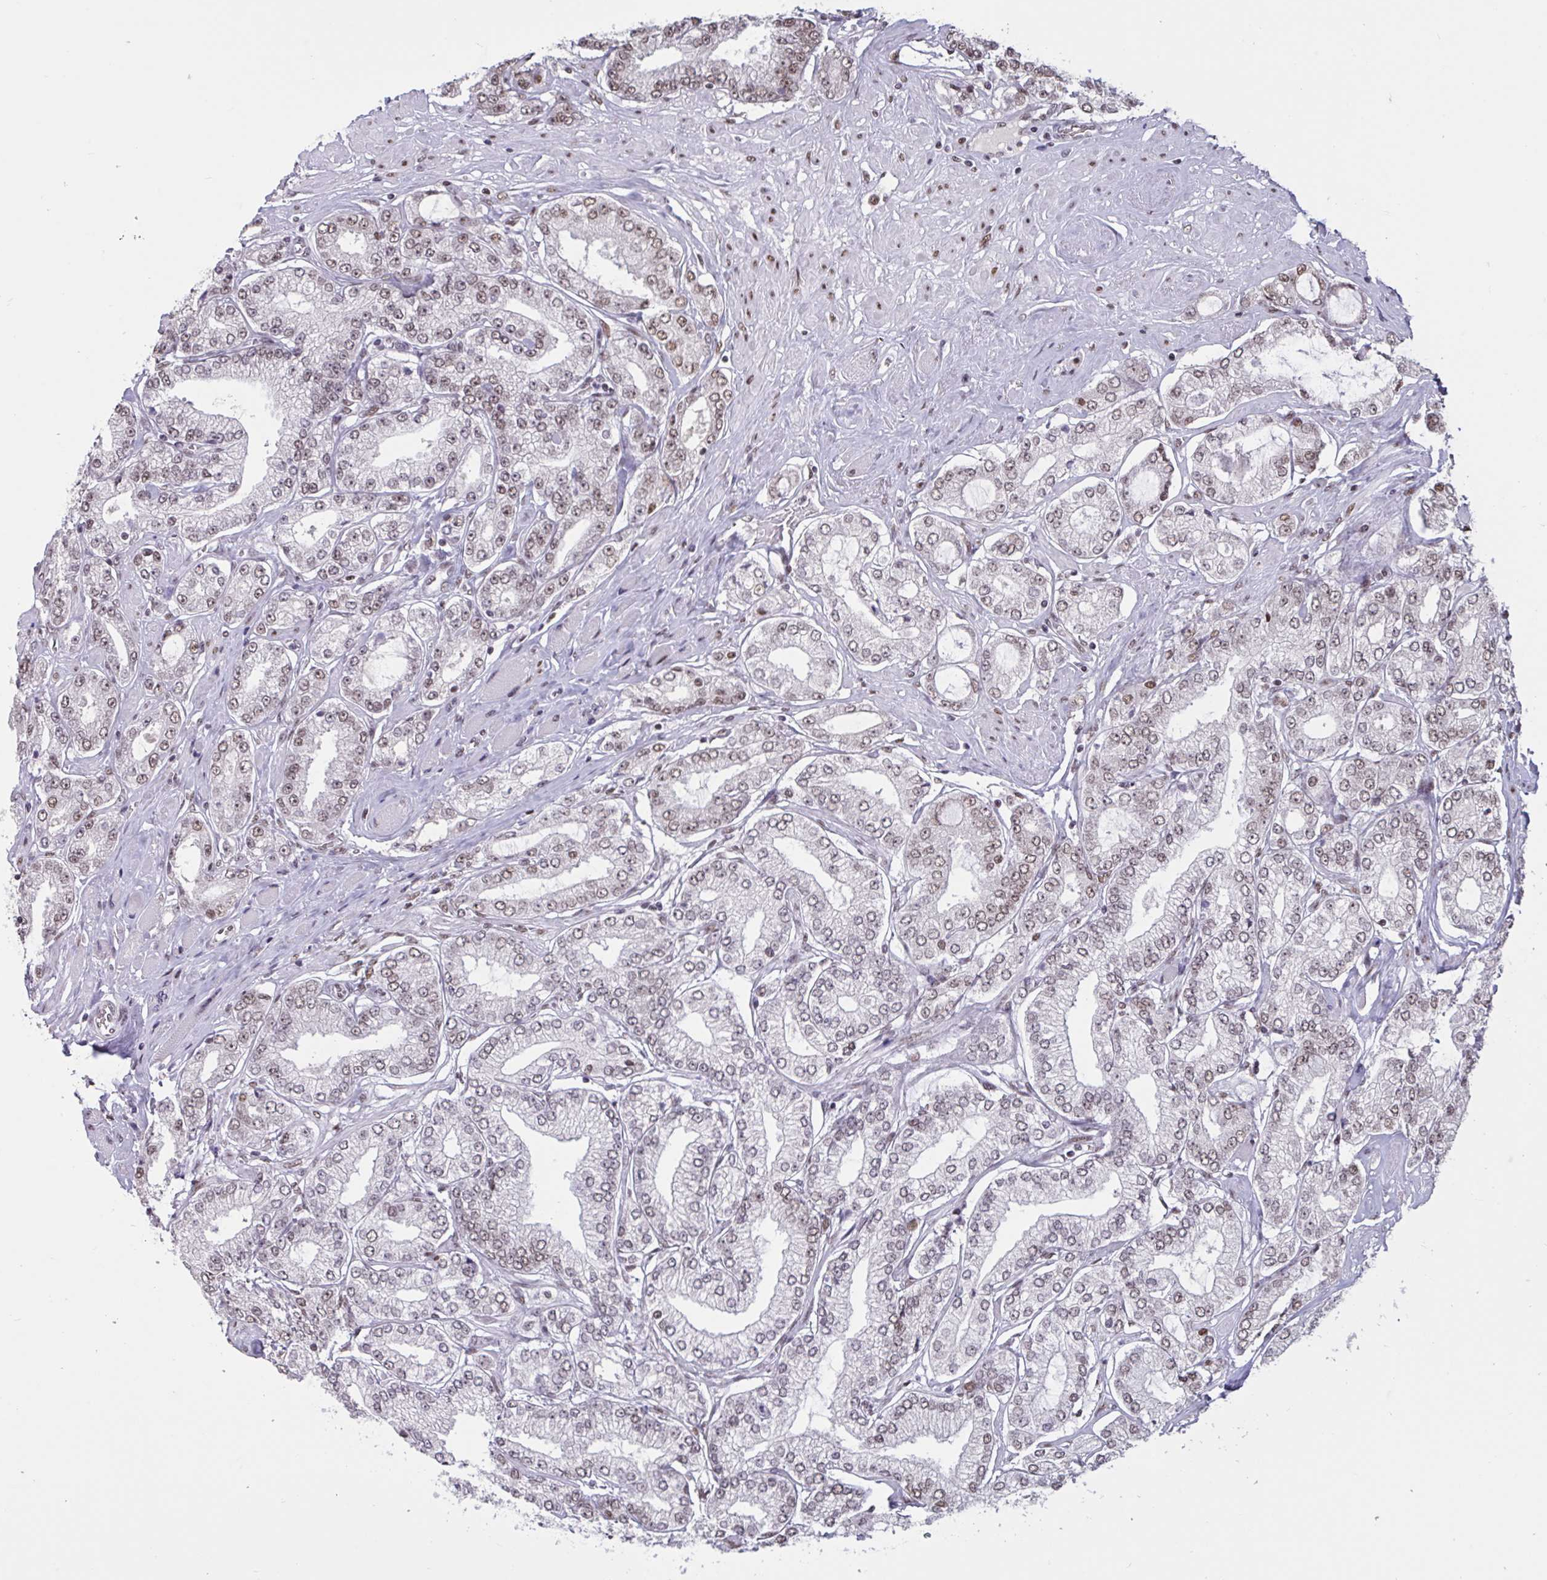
{"staining": {"intensity": "weak", "quantity": "25%-75%", "location": "nuclear"}, "tissue": "prostate cancer", "cell_type": "Tumor cells", "image_type": "cancer", "snomed": [{"axis": "morphology", "description": "Adenocarcinoma, High grade"}, {"axis": "topography", "description": "Prostate"}], "caption": "A histopathology image of human adenocarcinoma (high-grade) (prostate) stained for a protein reveals weak nuclear brown staining in tumor cells.", "gene": "CBFA2T2", "patient": {"sex": "male", "age": 68}}